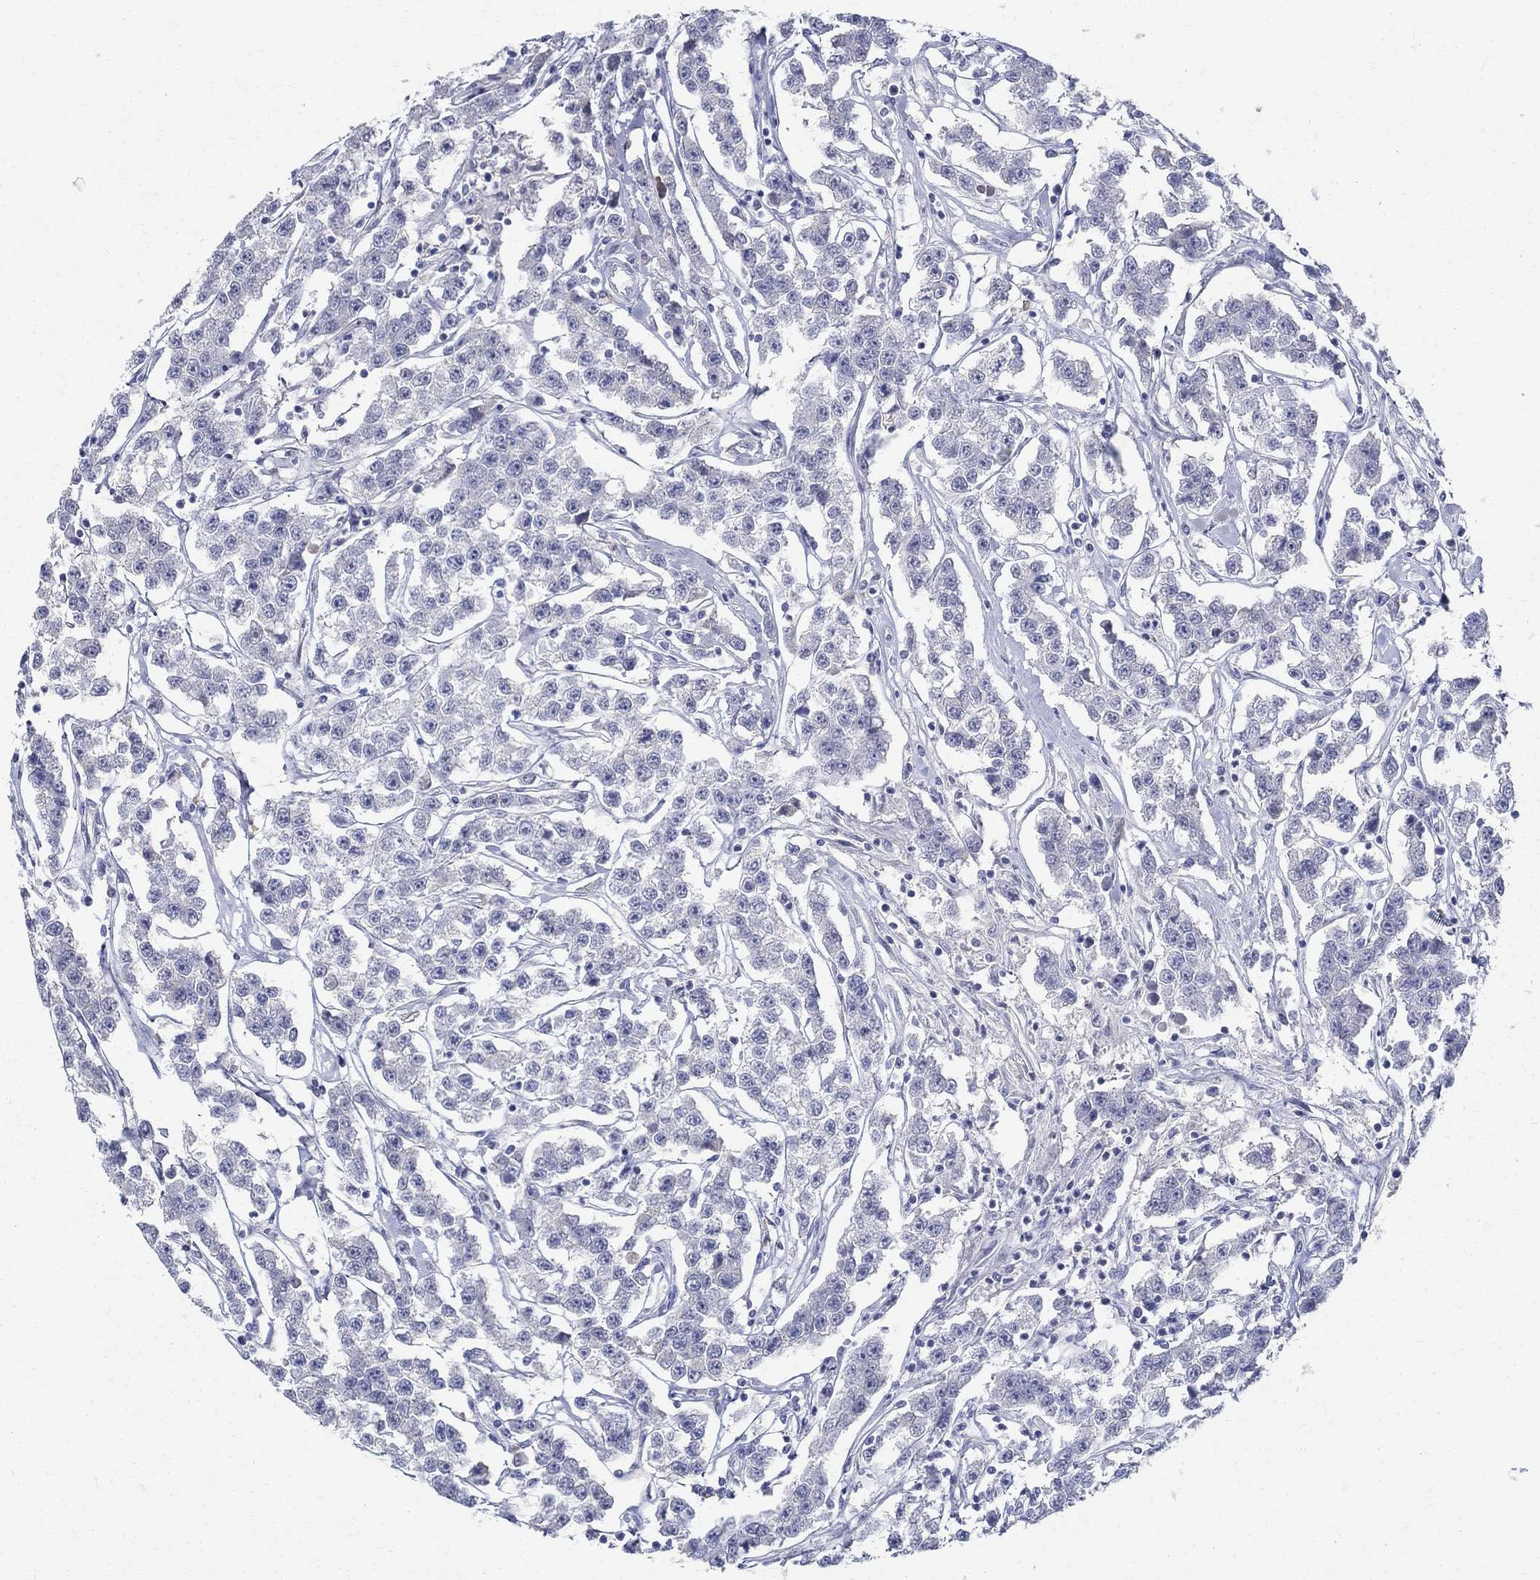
{"staining": {"intensity": "negative", "quantity": "none", "location": "none"}, "tissue": "testis cancer", "cell_type": "Tumor cells", "image_type": "cancer", "snomed": [{"axis": "morphology", "description": "Seminoma, NOS"}, {"axis": "topography", "description": "Testis"}], "caption": "Micrograph shows no protein staining in tumor cells of testis cancer (seminoma) tissue. The staining is performed using DAB (3,3'-diaminobenzidine) brown chromogen with nuclei counter-stained in using hematoxylin.", "gene": "SOX2", "patient": {"sex": "male", "age": 59}}